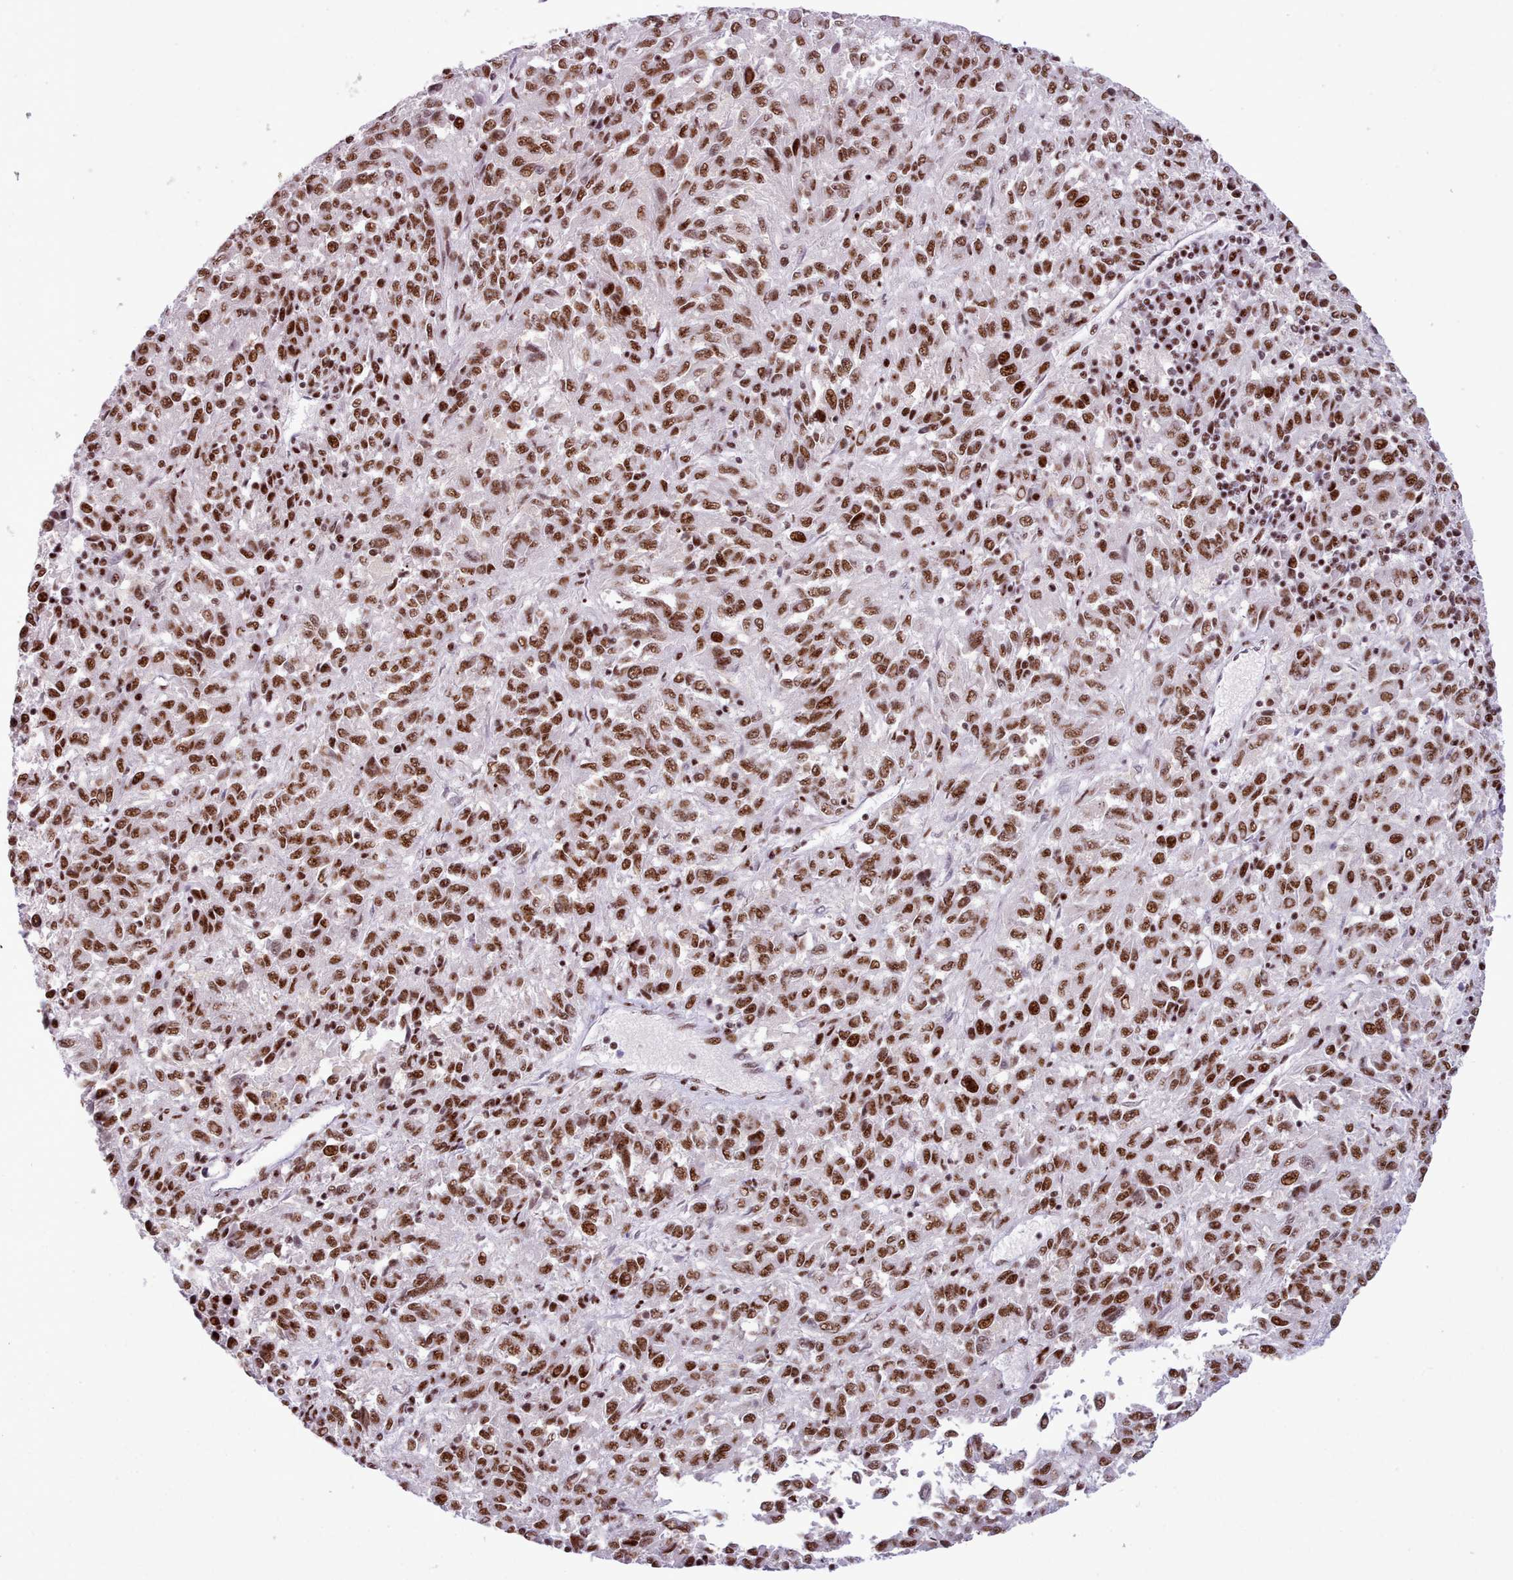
{"staining": {"intensity": "strong", "quantity": ">75%", "location": "nuclear"}, "tissue": "melanoma", "cell_type": "Tumor cells", "image_type": "cancer", "snomed": [{"axis": "morphology", "description": "Malignant melanoma, Metastatic site"}, {"axis": "topography", "description": "Lung"}], "caption": "Protein expression analysis of human malignant melanoma (metastatic site) reveals strong nuclear expression in approximately >75% of tumor cells. (Stains: DAB (3,3'-diaminobenzidine) in brown, nuclei in blue, Microscopy: brightfield microscopy at high magnification).", "gene": "TMEM35B", "patient": {"sex": "male", "age": 64}}